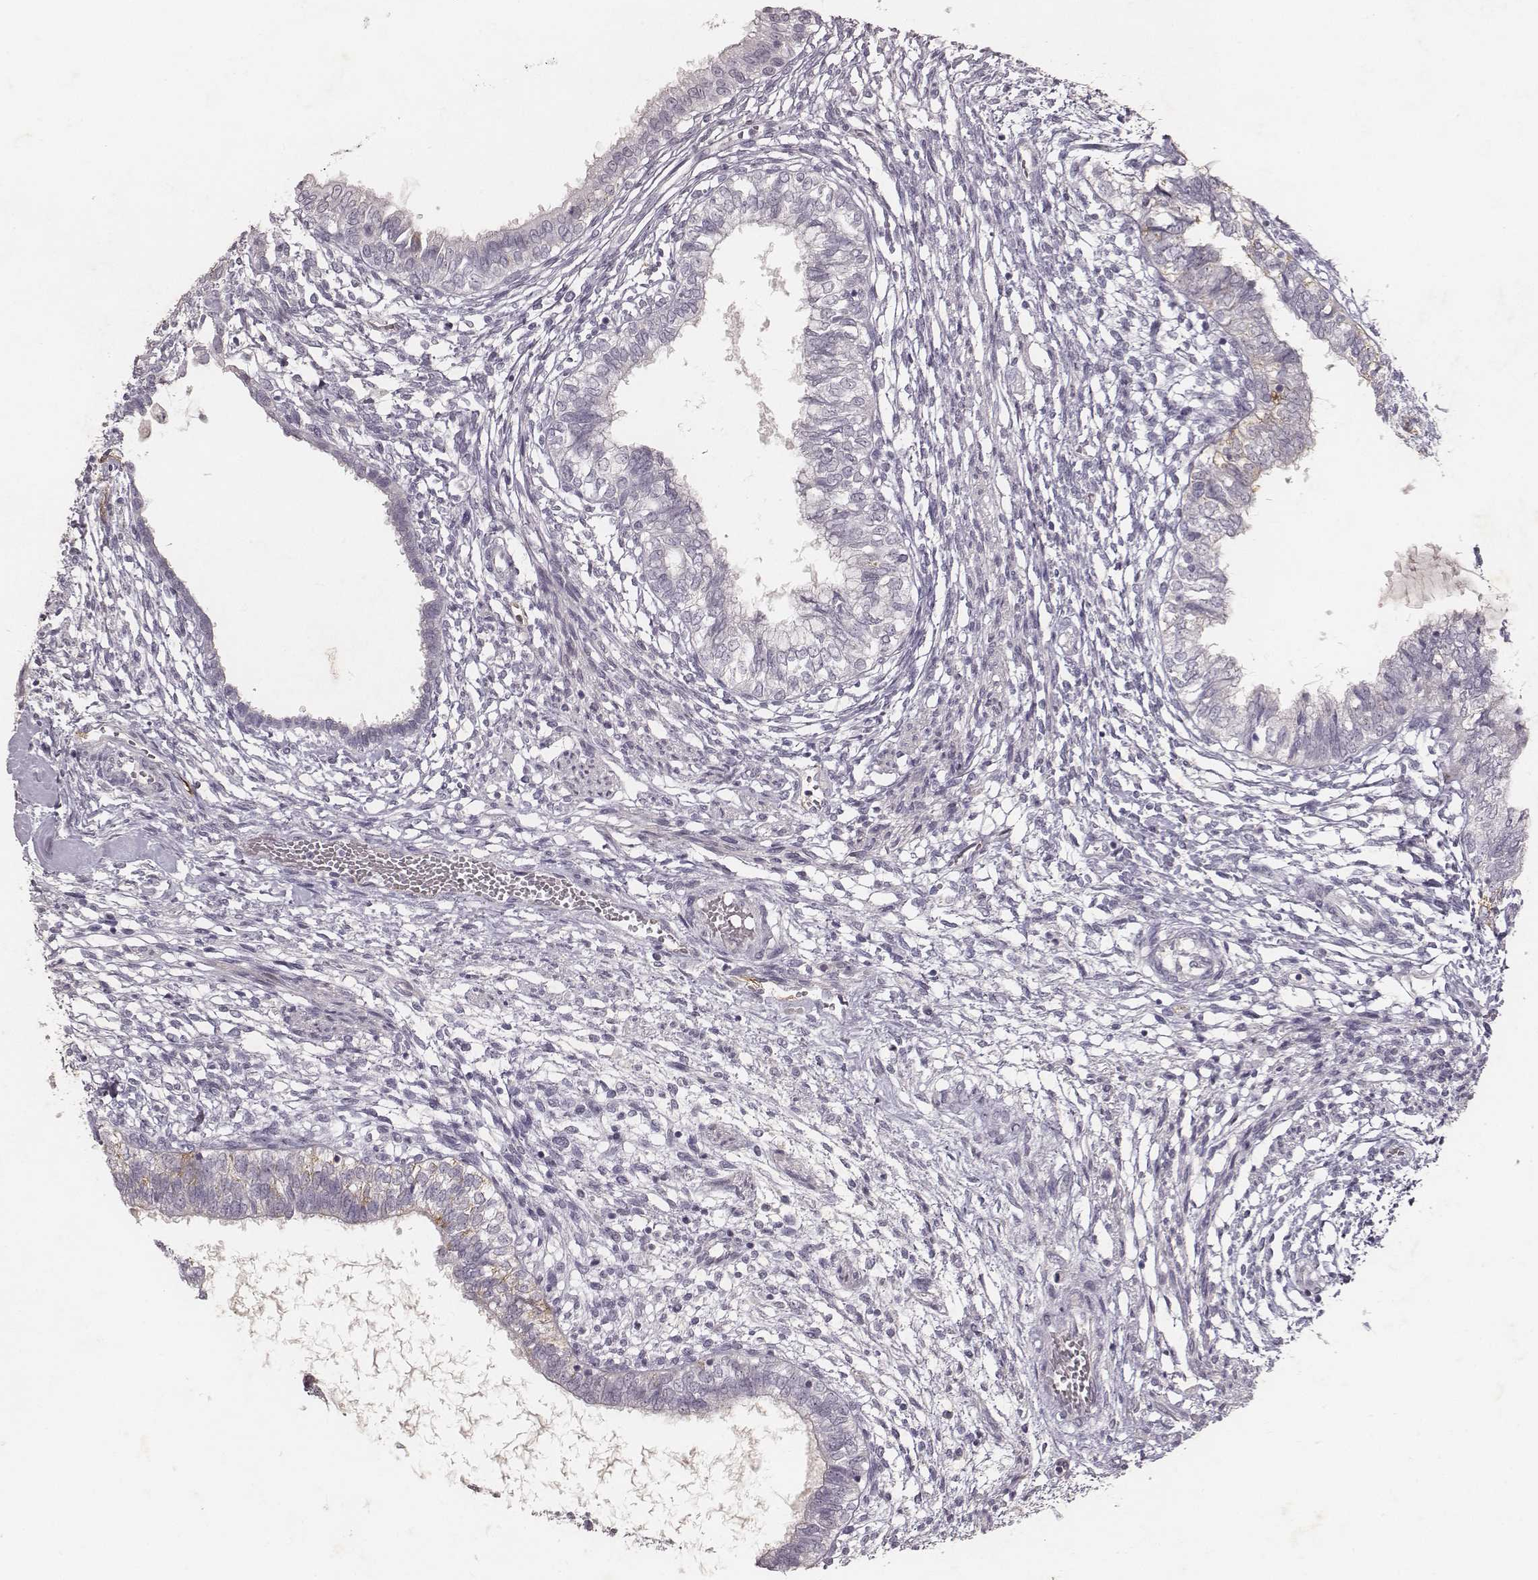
{"staining": {"intensity": "negative", "quantity": "none", "location": "none"}, "tissue": "testis cancer", "cell_type": "Tumor cells", "image_type": "cancer", "snomed": [{"axis": "morphology", "description": "Carcinoma, Embryonal, NOS"}, {"axis": "topography", "description": "Testis"}], "caption": "Immunohistochemistry (IHC) of testis cancer (embryonal carcinoma) shows no positivity in tumor cells.", "gene": "MADCAM1", "patient": {"sex": "male", "age": 37}}